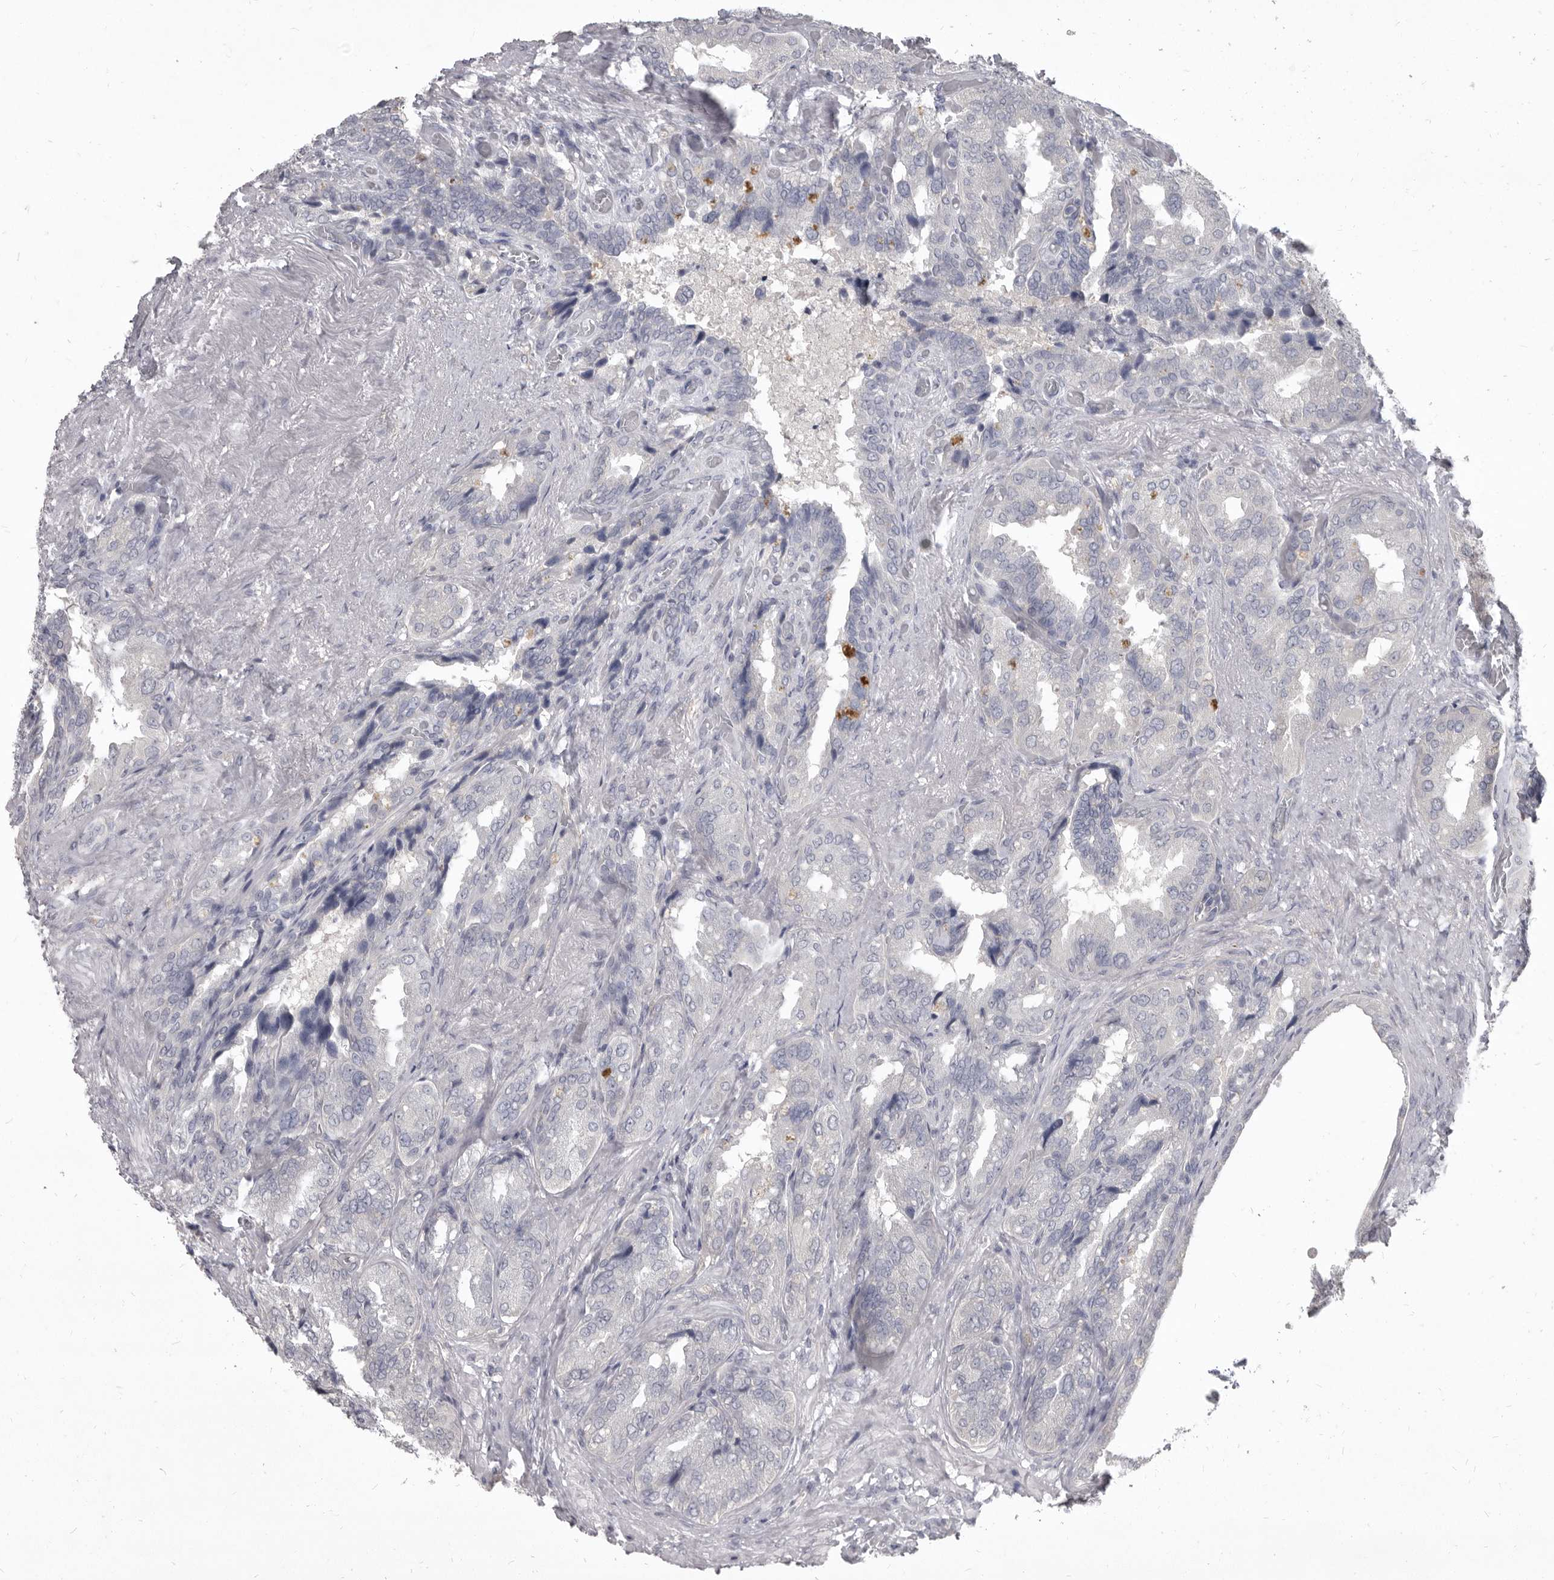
{"staining": {"intensity": "weak", "quantity": "<25%", "location": "cytoplasmic/membranous"}, "tissue": "seminal vesicle", "cell_type": "Glandular cells", "image_type": "normal", "snomed": [{"axis": "morphology", "description": "Normal tissue, NOS"}, {"axis": "topography", "description": "Seminal veicle"}, {"axis": "topography", "description": "Peripheral nerve tissue"}], "caption": "The micrograph demonstrates no significant positivity in glandular cells of seminal vesicle. Nuclei are stained in blue.", "gene": "GSK3B", "patient": {"sex": "male", "age": 63}}